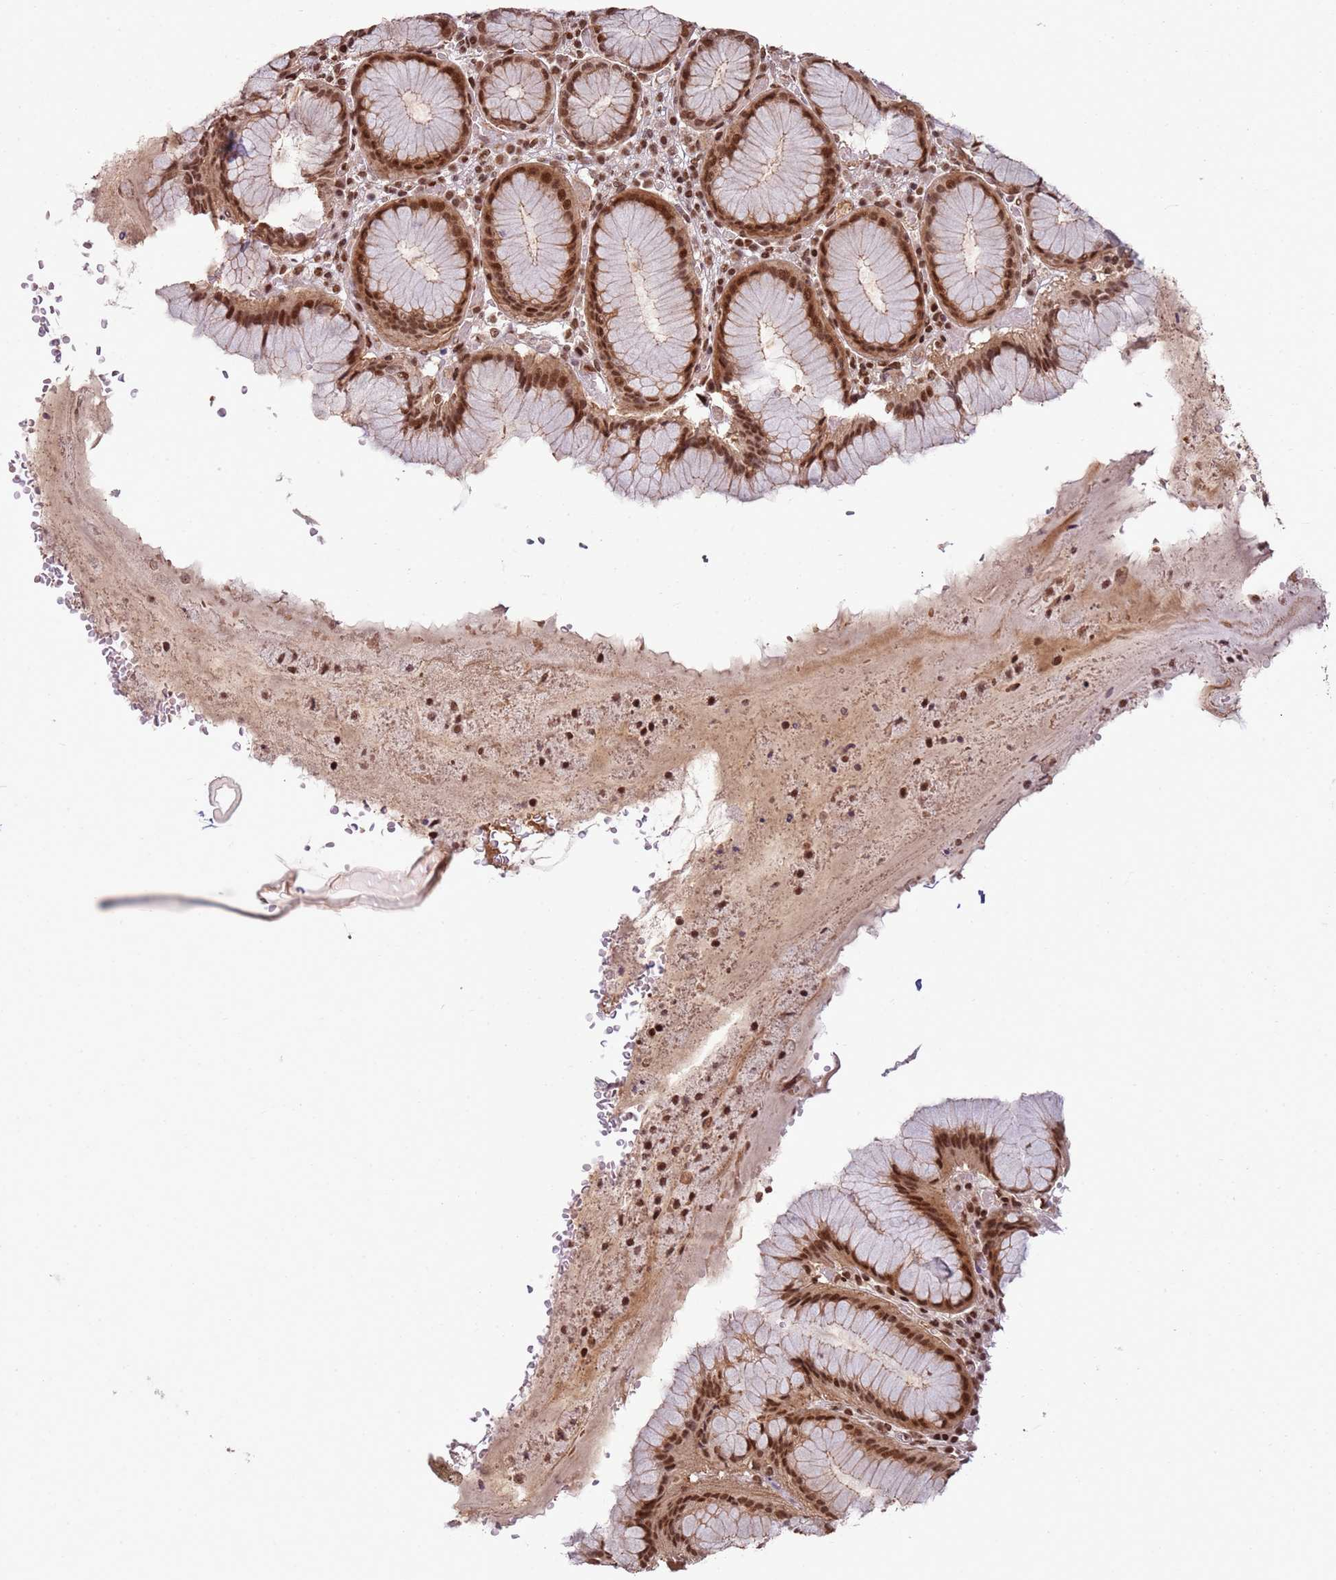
{"staining": {"intensity": "strong", "quantity": ">75%", "location": "nuclear"}, "tissue": "stomach", "cell_type": "Glandular cells", "image_type": "normal", "snomed": [{"axis": "morphology", "description": "Normal tissue, NOS"}, {"axis": "topography", "description": "Stomach"}], "caption": "This is an image of immunohistochemistry staining of benign stomach, which shows strong expression in the nuclear of glandular cells.", "gene": "ZBTB12", "patient": {"sex": "male", "age": 55}}